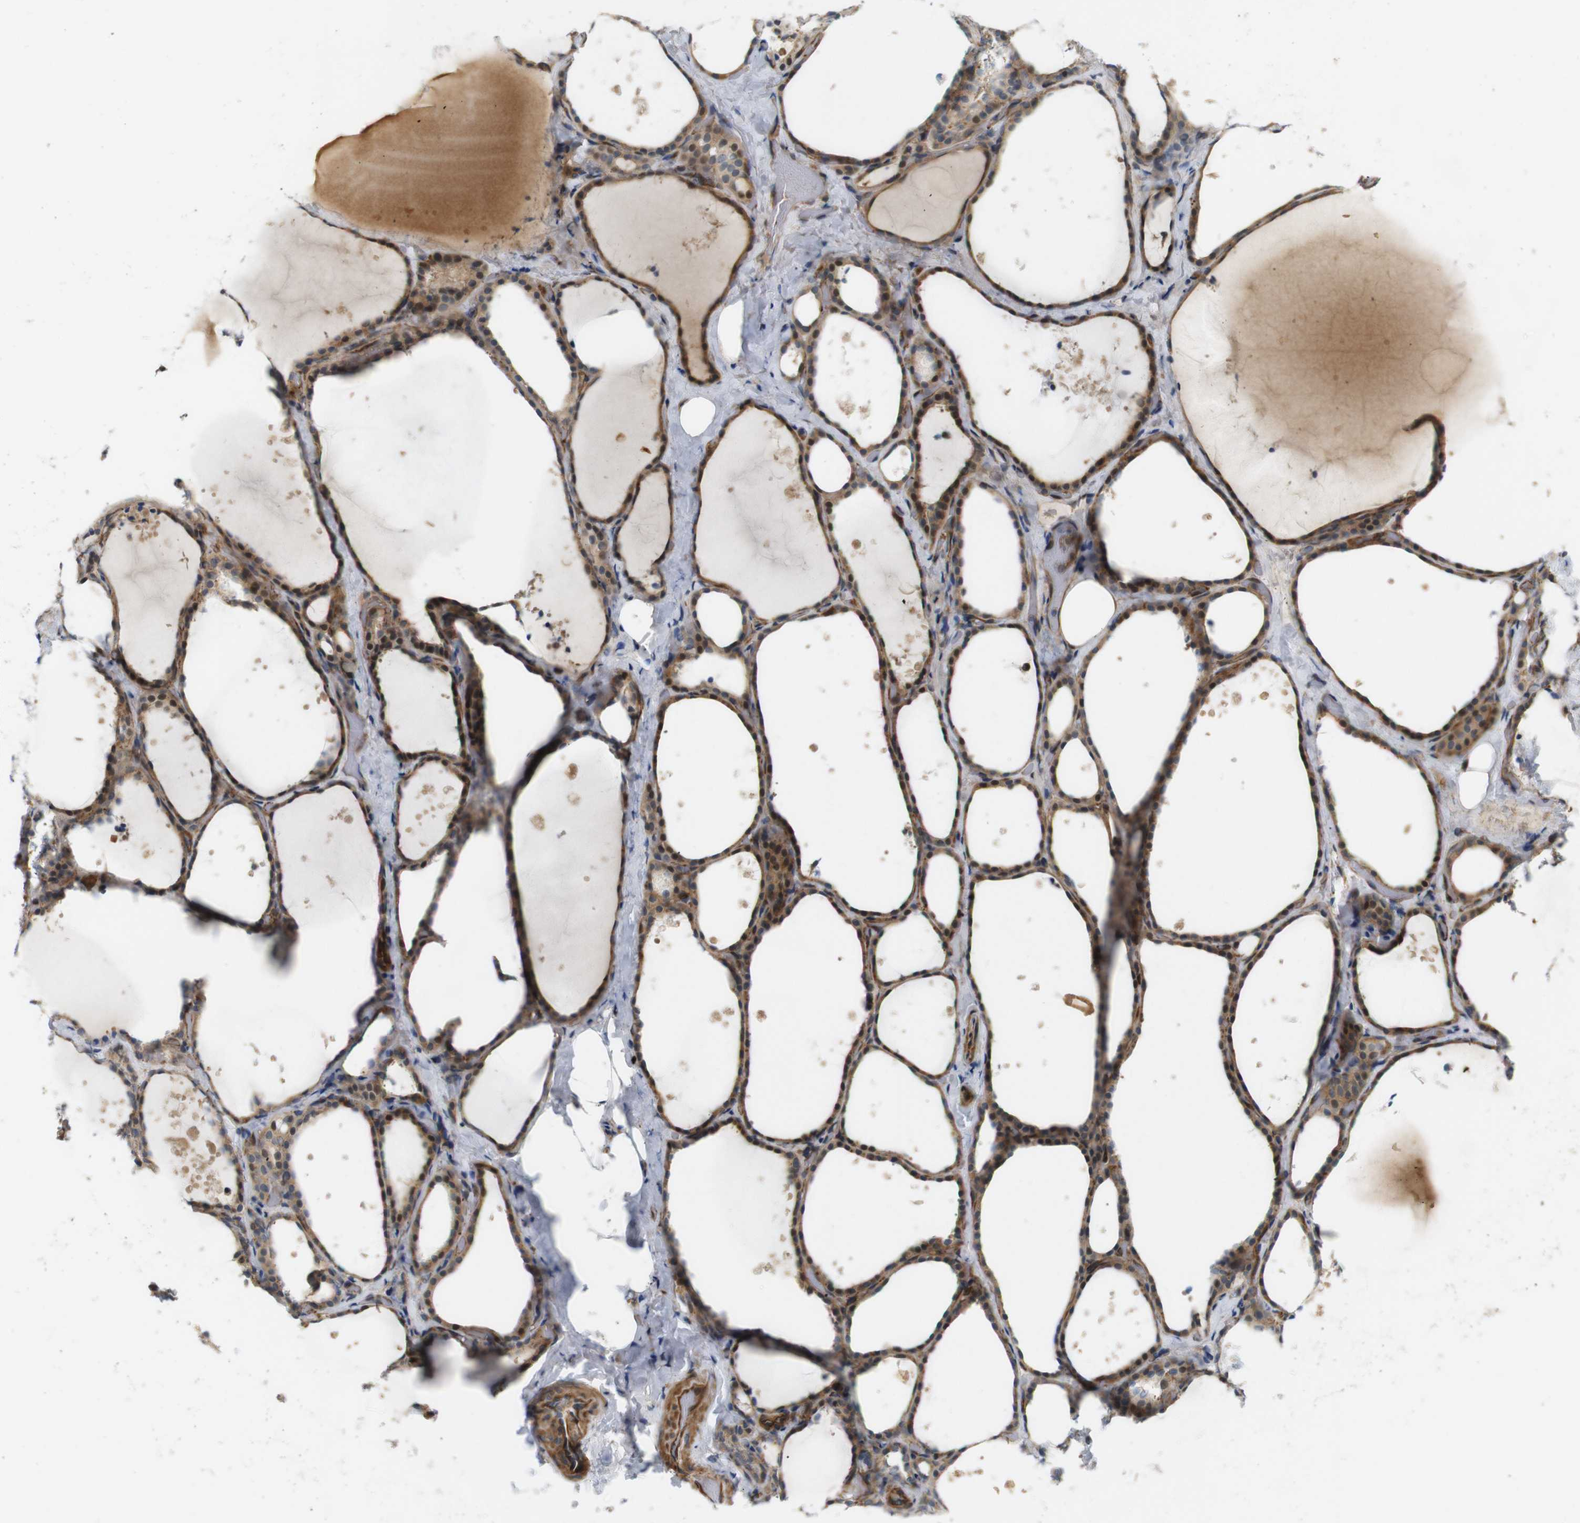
{"staining": {"intensity": "moderate", "quantity": ">75%", "location": "cytoplasmic/membranous,nuclear"}, "tissue": "thyroid gland", "cell_type": "Glandular cells", "image_type": "normal", "snomed": [{"axis": "morphology", "description": "Normal tissue, NOS"}, {"axis": "topography", "description": "Thyroid gland"}], "caption": "Protein staining displays moderate cytoplasmic/membranous,nuclear expression in approximately >75% of glandular cells in normal thyroid gland. (IHC, brightfield microscopy, high magnification).", "gene": "RPTOR", "patient": {"sex": "female", "age": 44}}